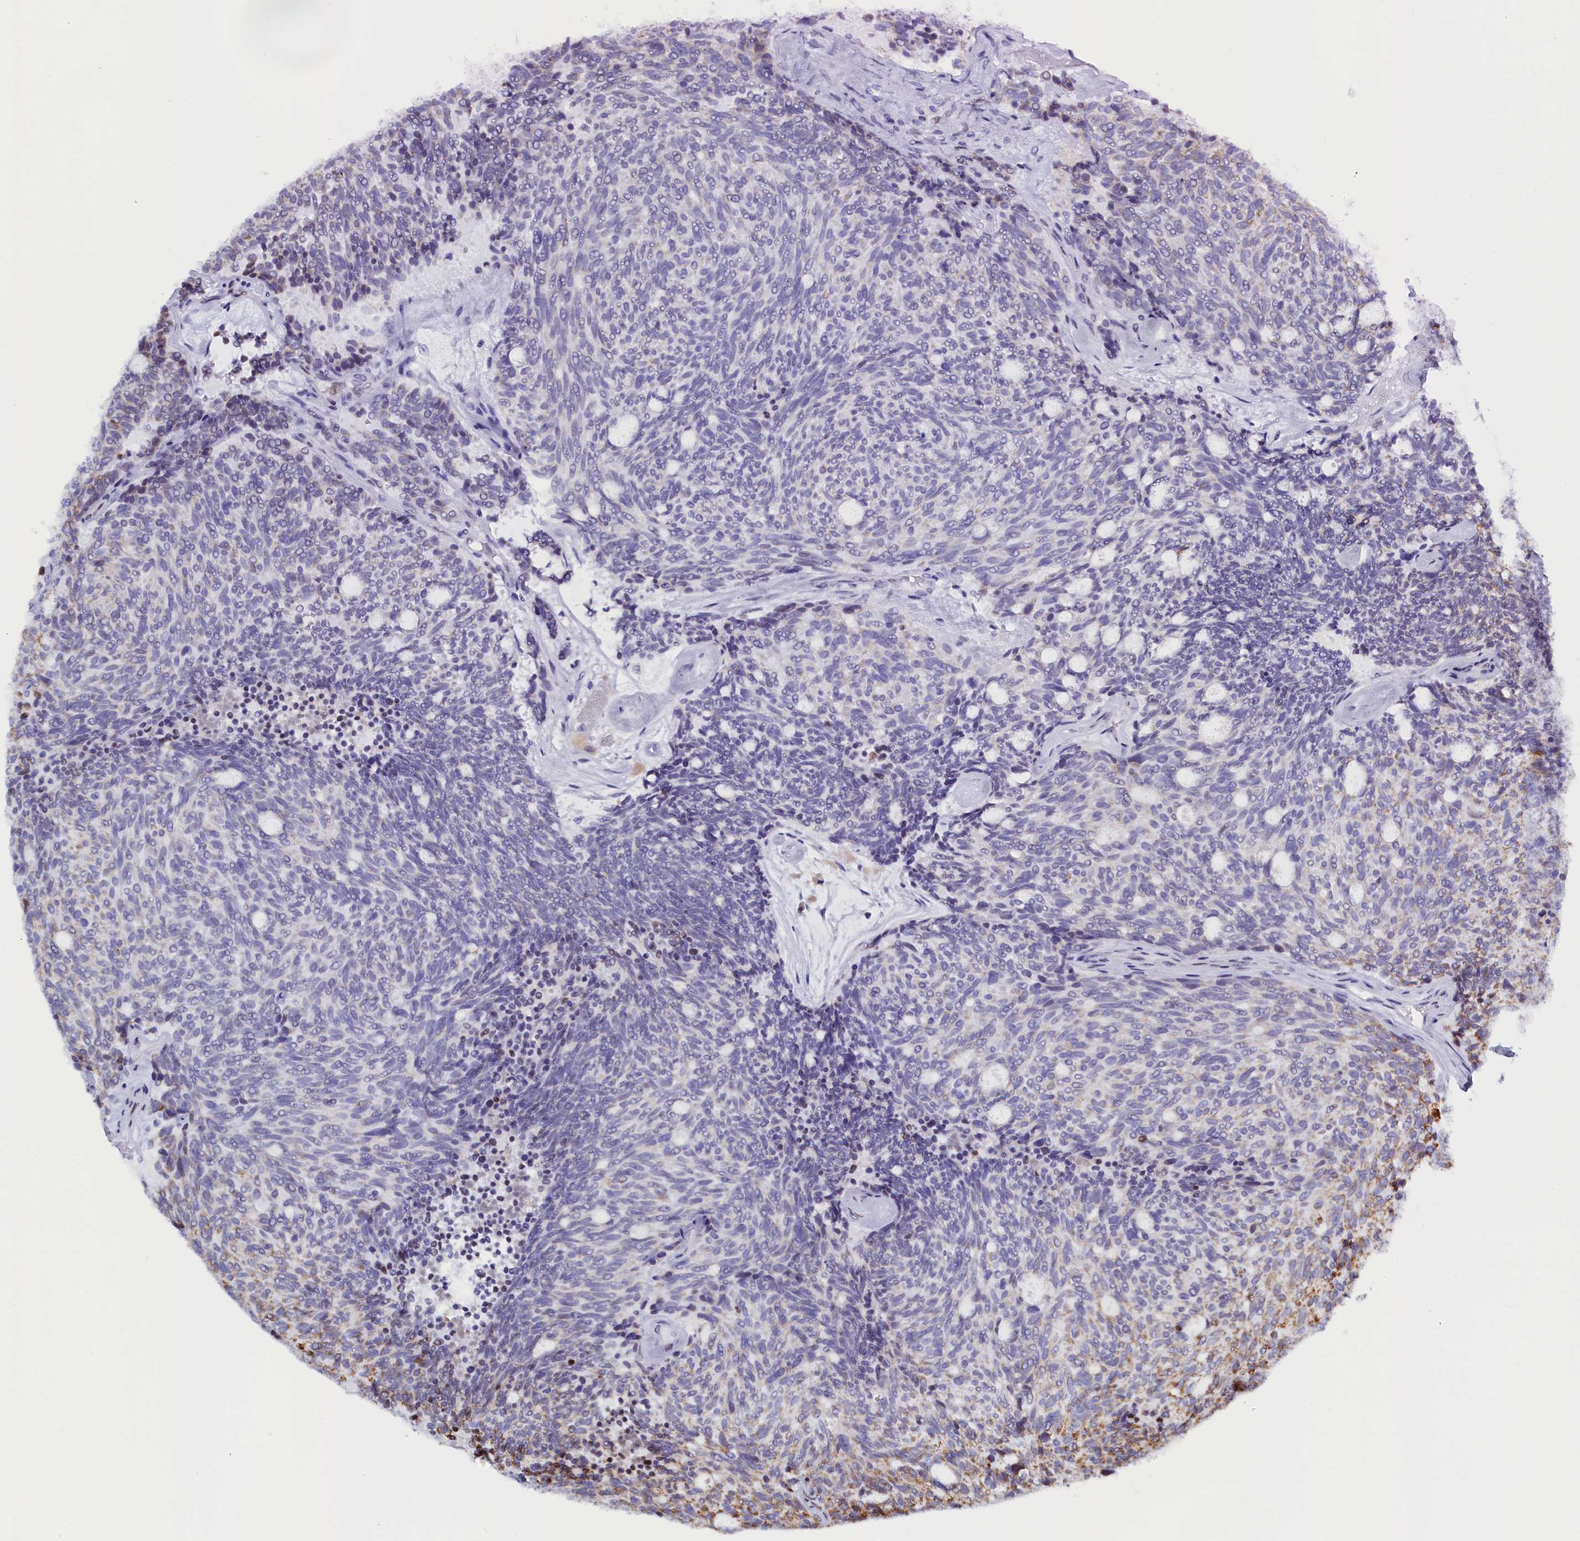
{"staining": {"intensity": "moderate", "quantity": "<25%", "location": "cytoplasmic/membranous"}, "tissue": "carcinoid", "cell_type": "Tumor cells", "image_type": "cancer", "snomed": [{"axis": "morphology", "description": "Carcinoid, malignant, NOS"}, {"axis": "topography", "description": "Pancreas"}], "caption": "Approximately <25% of tumor cells in carcinoid demonstrate moderate cytoplasmic/membranous protein expression as visualized by brown immunohistochemical staining.", "gene": "HDGFL3", "patient": {"sex": "female", "age": 54}}